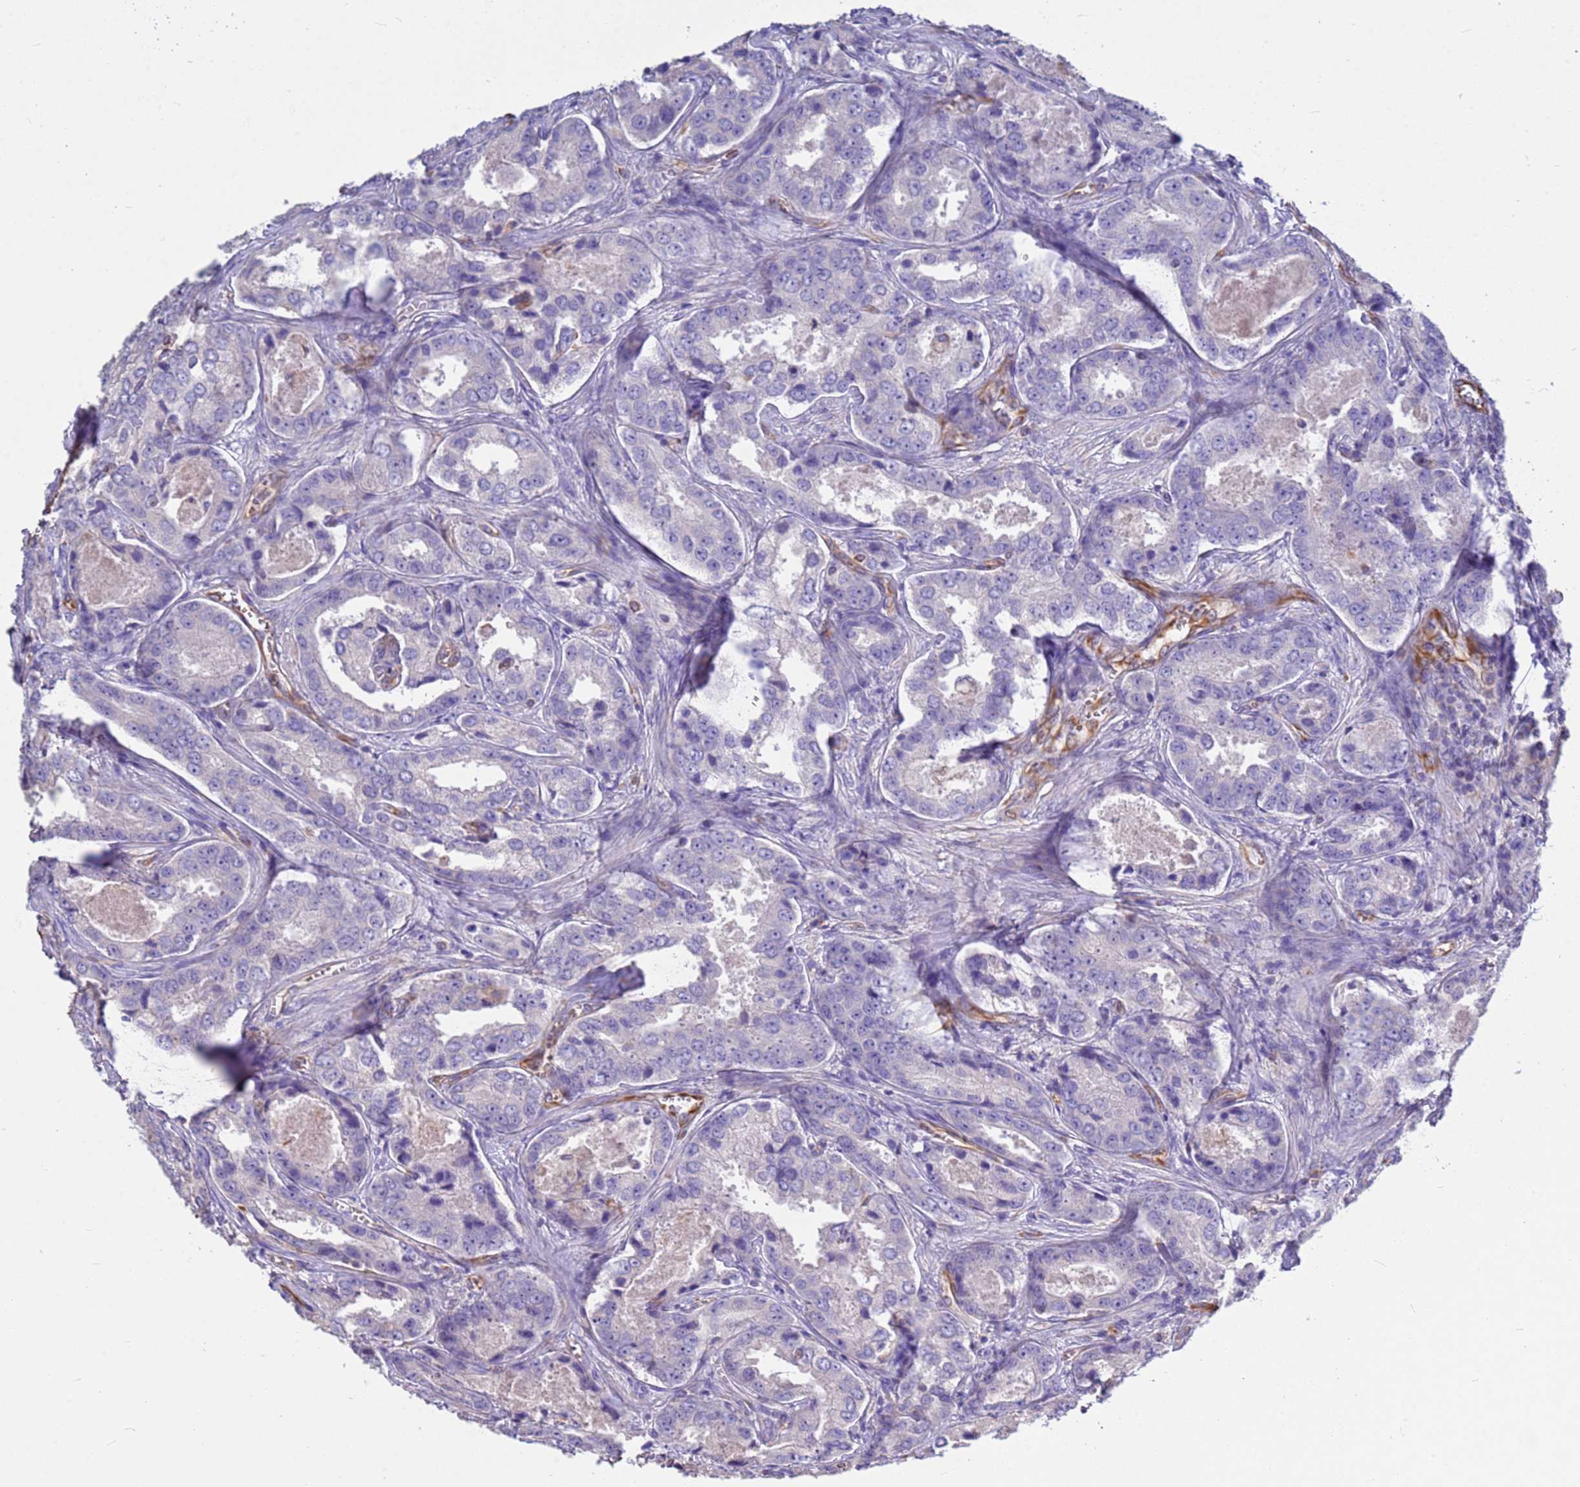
{"staining": {"intensity": "negative", "quantity": "none", "location": "none"}, "tissue": "prostate cancer", "cell_type": "Tumor cells", "image_type": "cancer", "snomed": [{"axis": "morphology", "description": "Adenocarcinoma, Low grade"}, {"axis": "topography", "description": "Prostate"}], "caption": "DAB immunohistochemical staining of adenocarcinoma (low-grade) (prostate) shows no significant positivity in tumor cells.", "gene": "TCEAL3", "patient": {"sex": "male", "age": 68}}